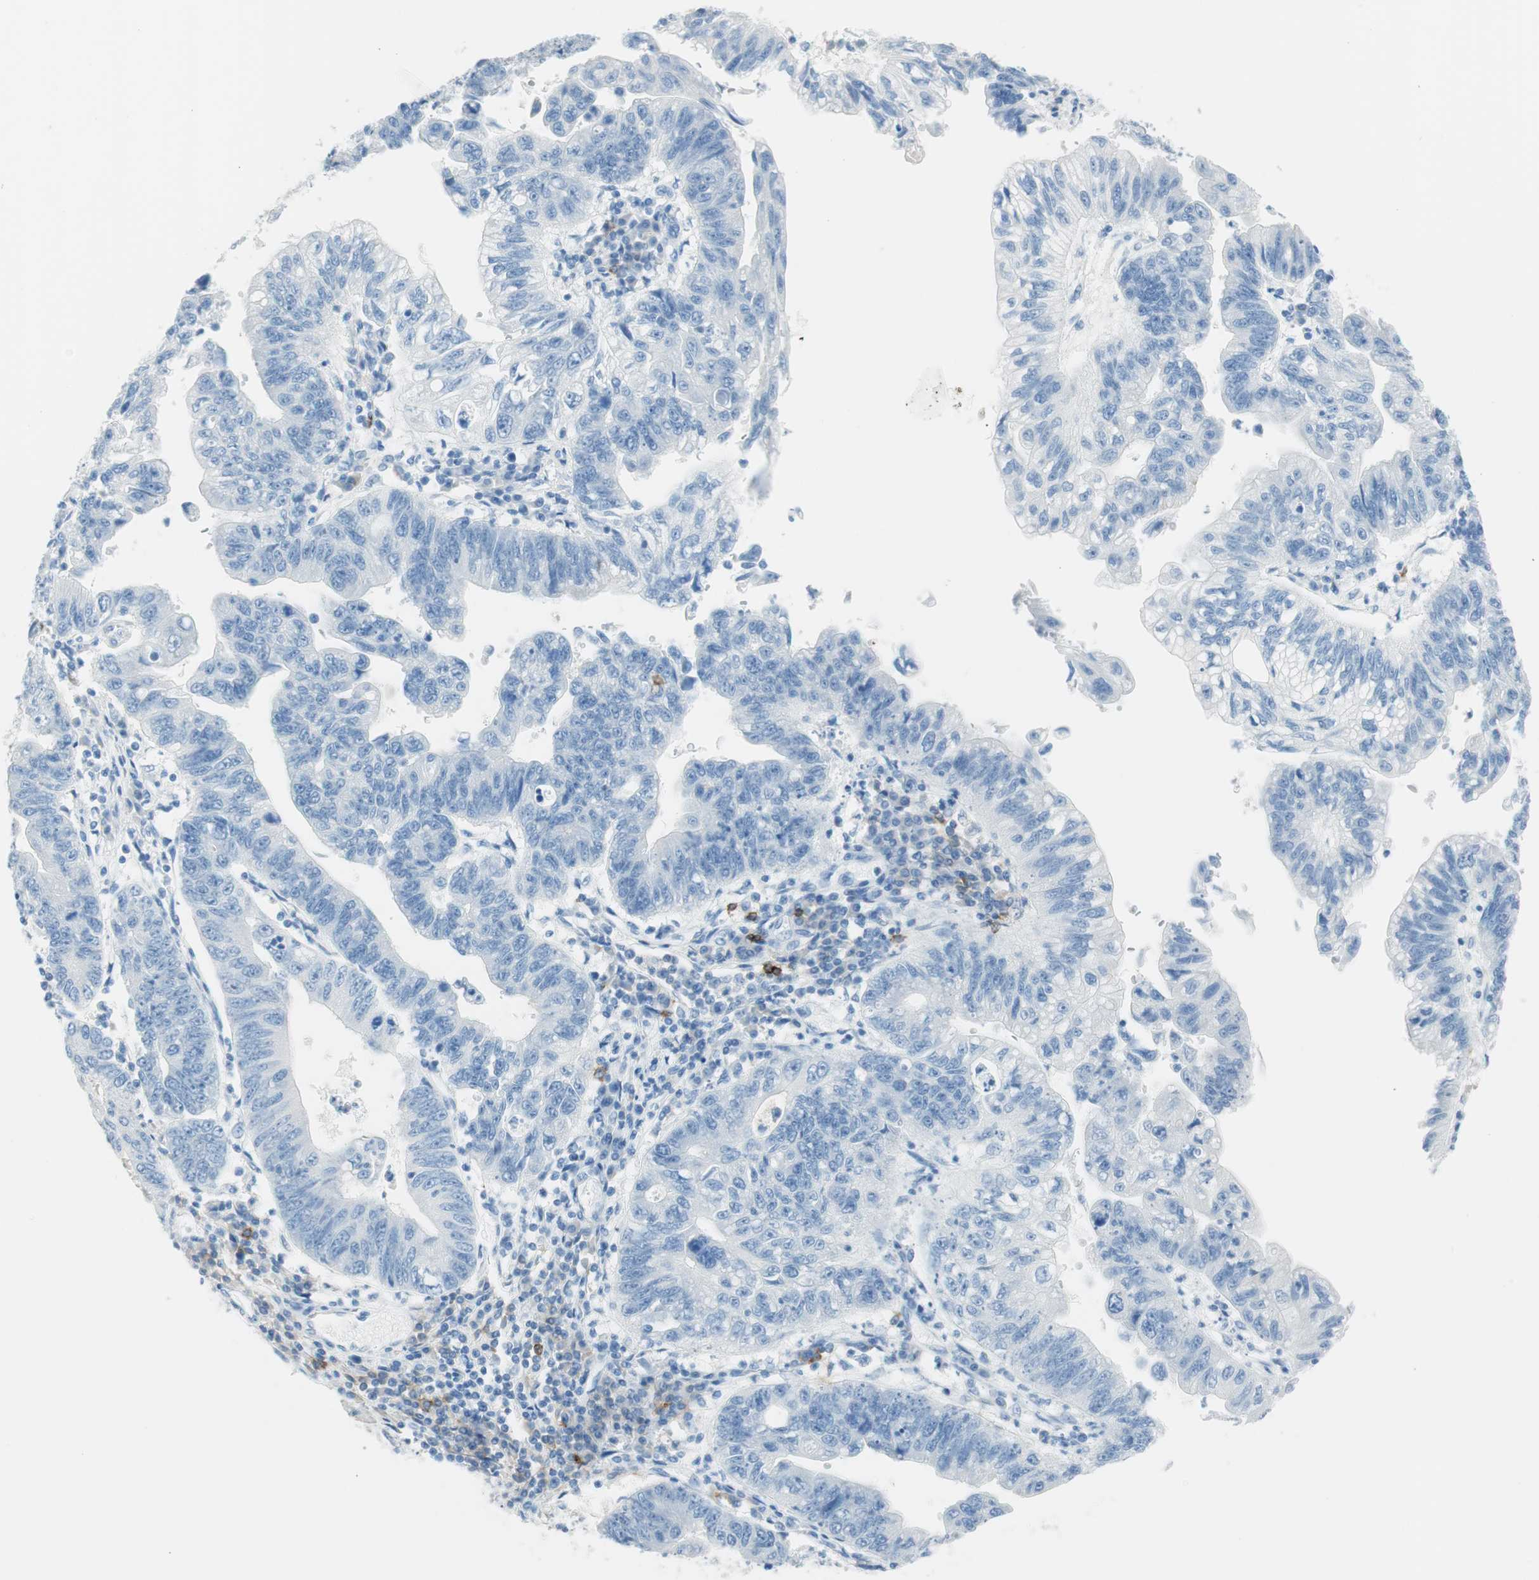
{"staining": {"intensity": "negative", "quantity": "none", "location": "none"}, "tissue": "stomach cancer", "cell_type": "Tumor cells", "image_type": "cancer", "snomed": [{"axis": "morphology", "description": "Adenocarcinoma, NOS"}, {"axis": "topography", "description": "Stomach"}], "caption": "This is an immunohistochemistry photomicrograph of stomach cancer. There is no staining in tumor cells.", "gene": "TNFRSF13C", "patient": {"sex": "male", "age": 59}}